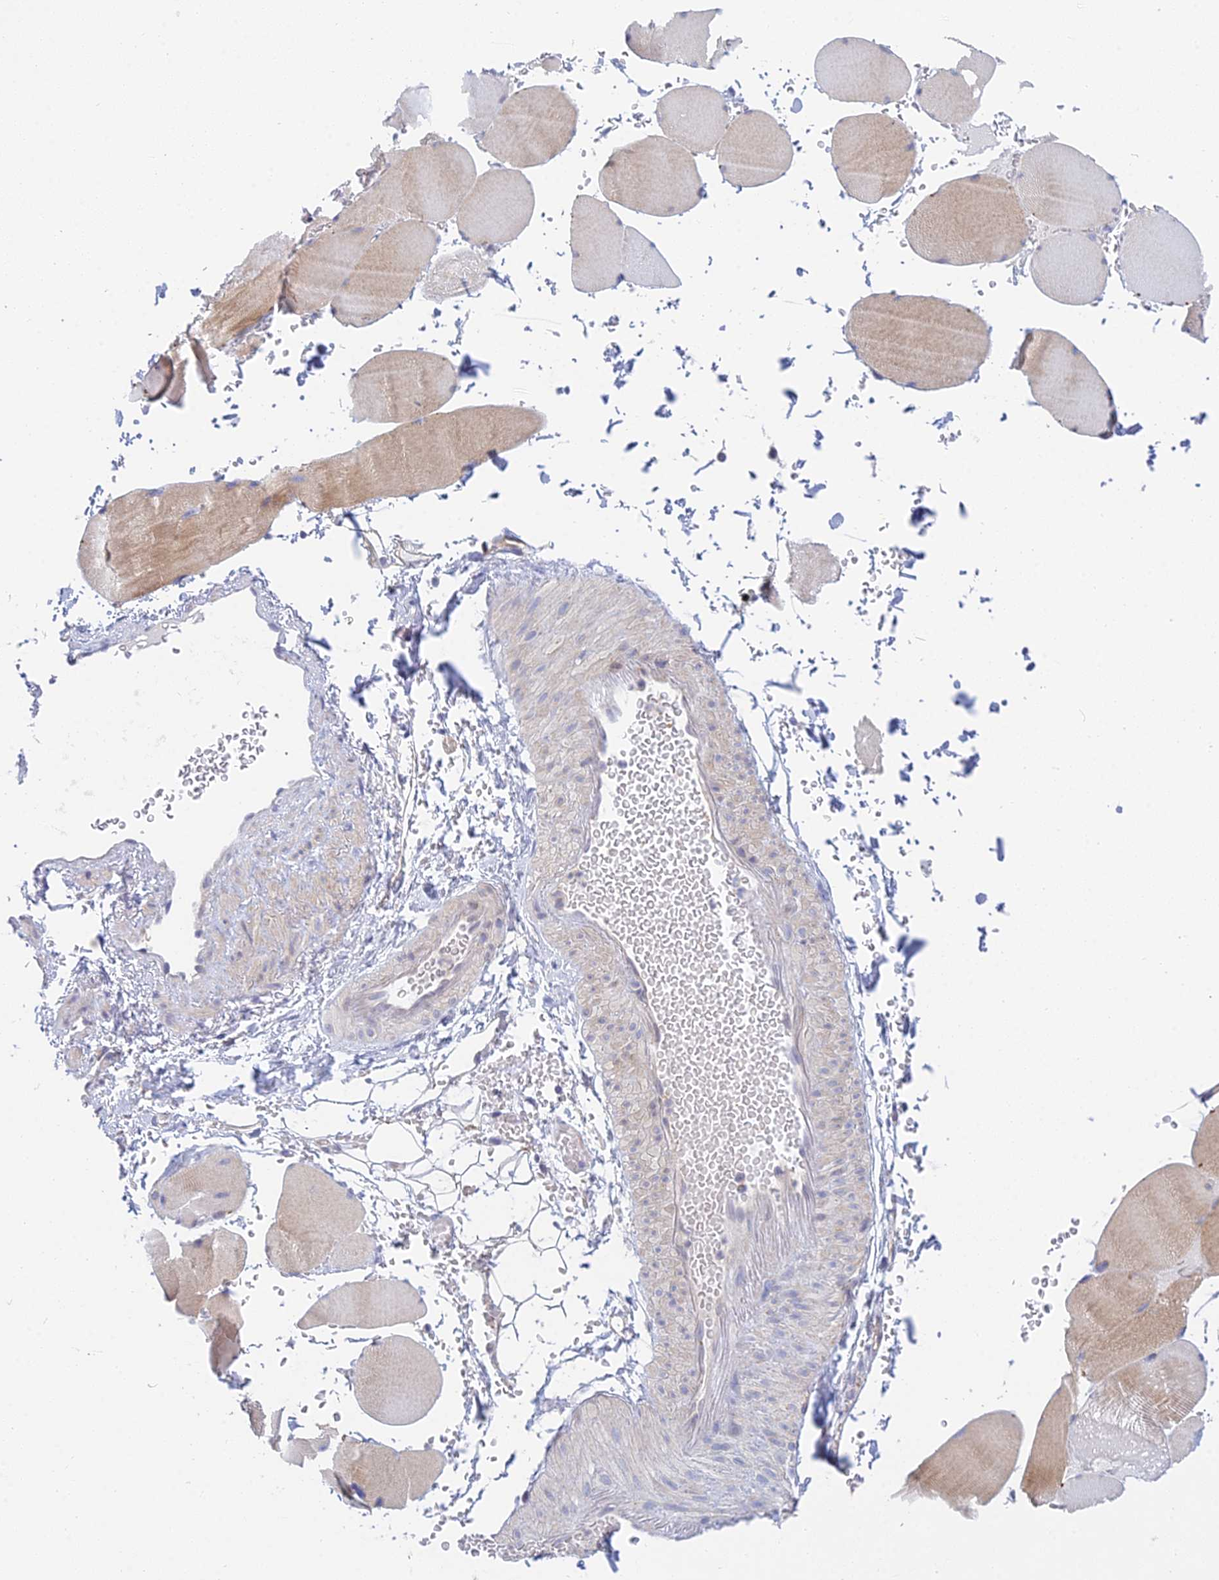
{"staining": {"intensity": "moderate", "quantity": "<25%", "location": "cytoplasmic/membranous"}, "tissue": "skeletal muscle", "cell_type": "Myocytes", "image_type": "normal", "snomed": [{"axis": "morphology", "description": "Normal tissue, NOS"}, {"axis": "topography", "description": "Skeletal muscle"}, {"axis": "topography", "description": "Head-Neck"}], "caption": "Unremarkable skeletal muscle displays moderate cytoplasmic/membranous expression in approximately <25% of myocytes, visualized by immunohistochemistry.", "gene": "METTL26", "patient": {"sex": "male", "age": 66}}